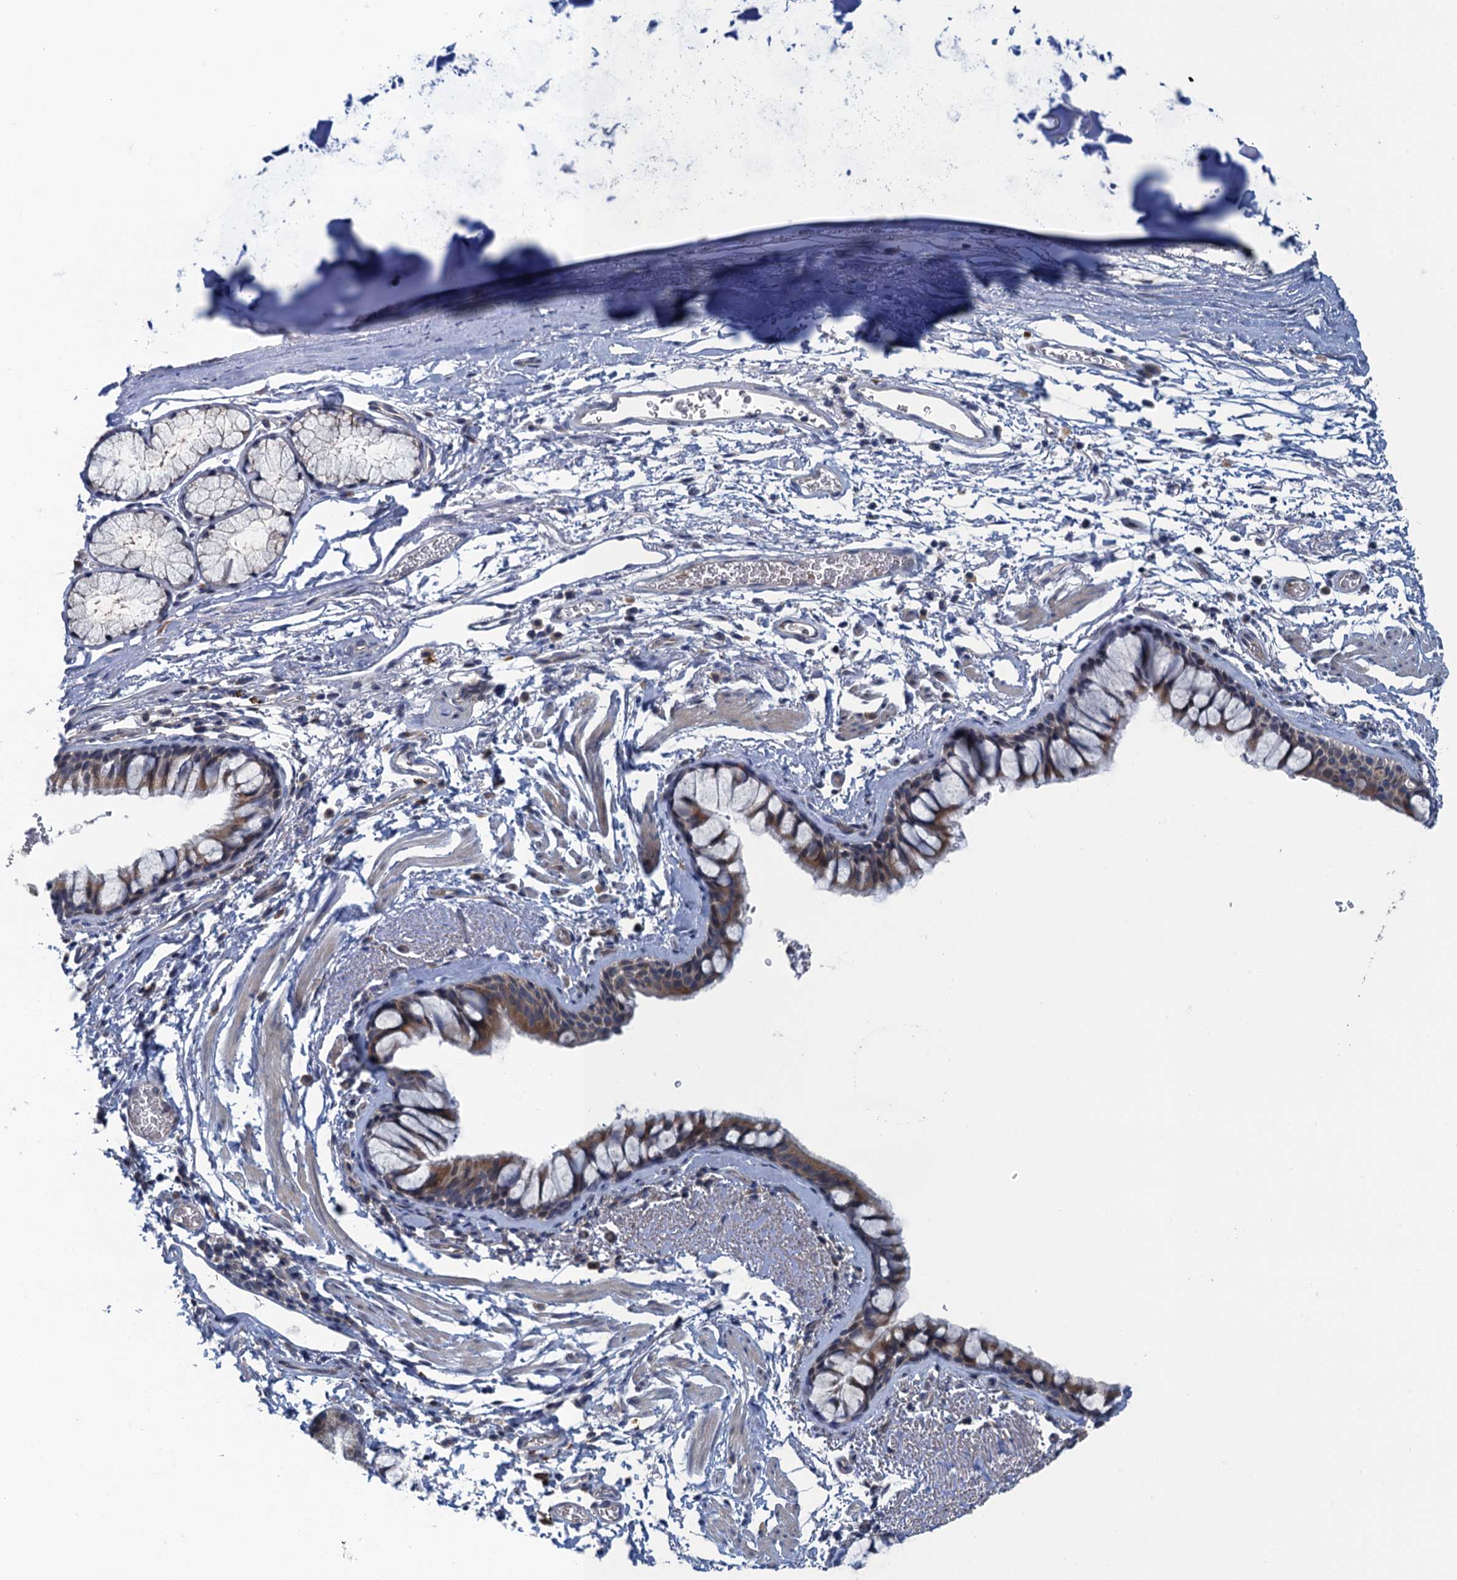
{"staining": {"intensity": "moderate", "quantity": ">75%", "location": "cytoplasmic/membranous"}, "tissue": "bronchus", "cell_type": "Respiratory epithelial cells", "image_type": "normal", "snomed": [{"axis": "morphology", "description": "Normal tissue, NOS"}, {"axis": "topography", "description": "Bronchus"}], "caption": "Protein staining of unremarkable bronchus reveals moderate cytoplasmic/membranous expression in approximately >75% of respiratory epithelial cells.", "gene": "KBTBD8", "patient": {"sex": "male", "age": 65}}